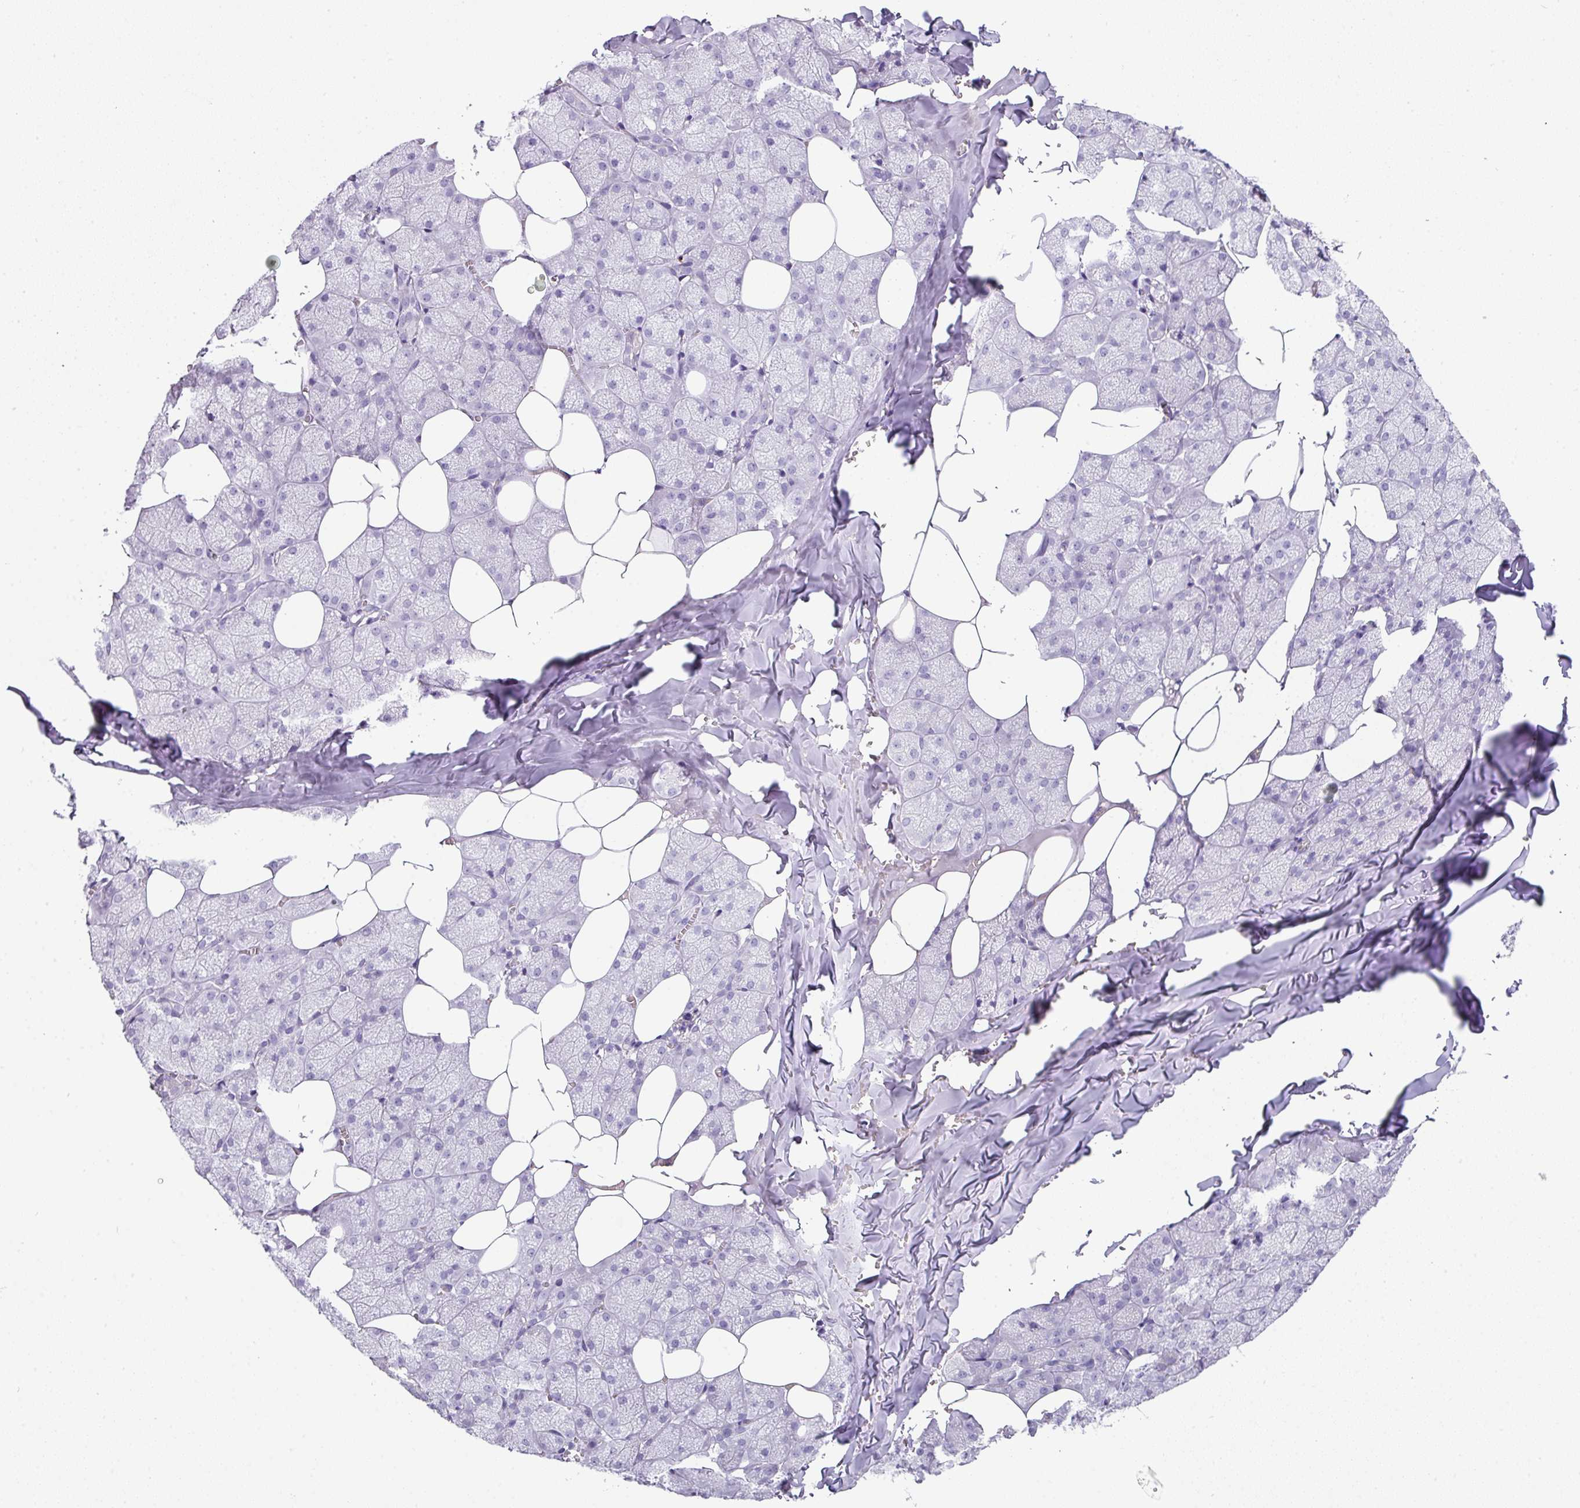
{"staining": {"intensity": "negative", "quantity": "none", "location": "none"}, "tissue": "salivary gland", "cell_type": "Glandular cells", "image_type": "normal", "snomed": [{"axis": "morphology", "description": "Normal tissue, NOS"}, {"axis": "topography", "description": "Salivary gland"}, {"axis": "topography", "description": "Peripheral nerve tissue"}], "caption": "IHC of normal human salivary gland reveals no staining in glandular cells.", "gene": "OR52N1", "patient": {"sex": "male", "age": 38}}